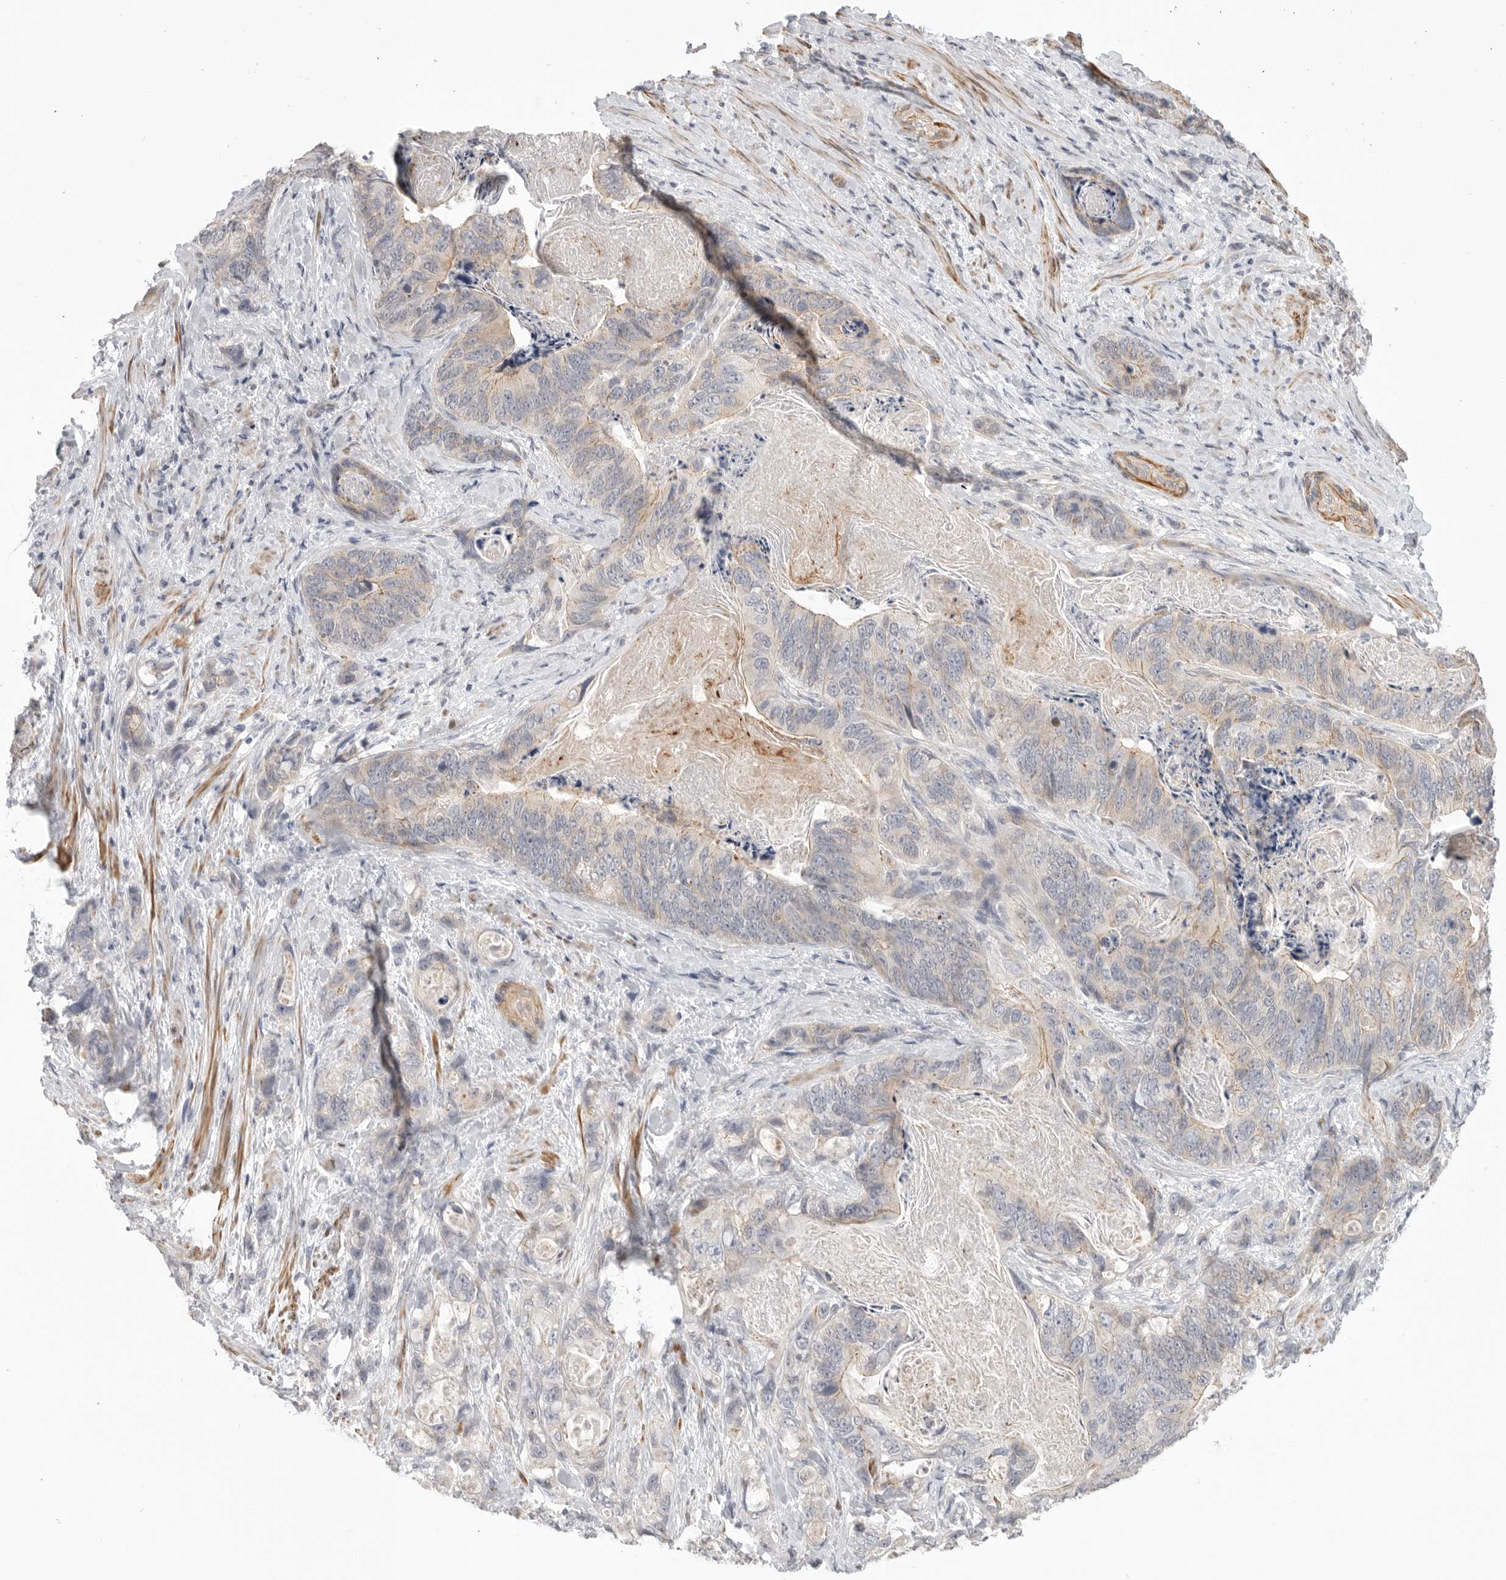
{"staining": {"intensity": "weak", "quantity": "<25%", "location": "cytoplasmic/membranous"}, "tissue": "stomach cancer", "cell_type": "Tumor cells", "image_type": "cancer", "snomed": [{"axis": "morphology", "description": "Normal tissue, NOS"}, {"axis": "morphology", "description": "Adenocarcinoma, NOS"}, {"axis": "topography", "description": "Stomach"}], "caption": "Stomach cancer stained for a protein using immunohistochemistry shows no staining tumor cells.", "gene": "STAB2", "patient": {"sex": "female", "age": 89}}